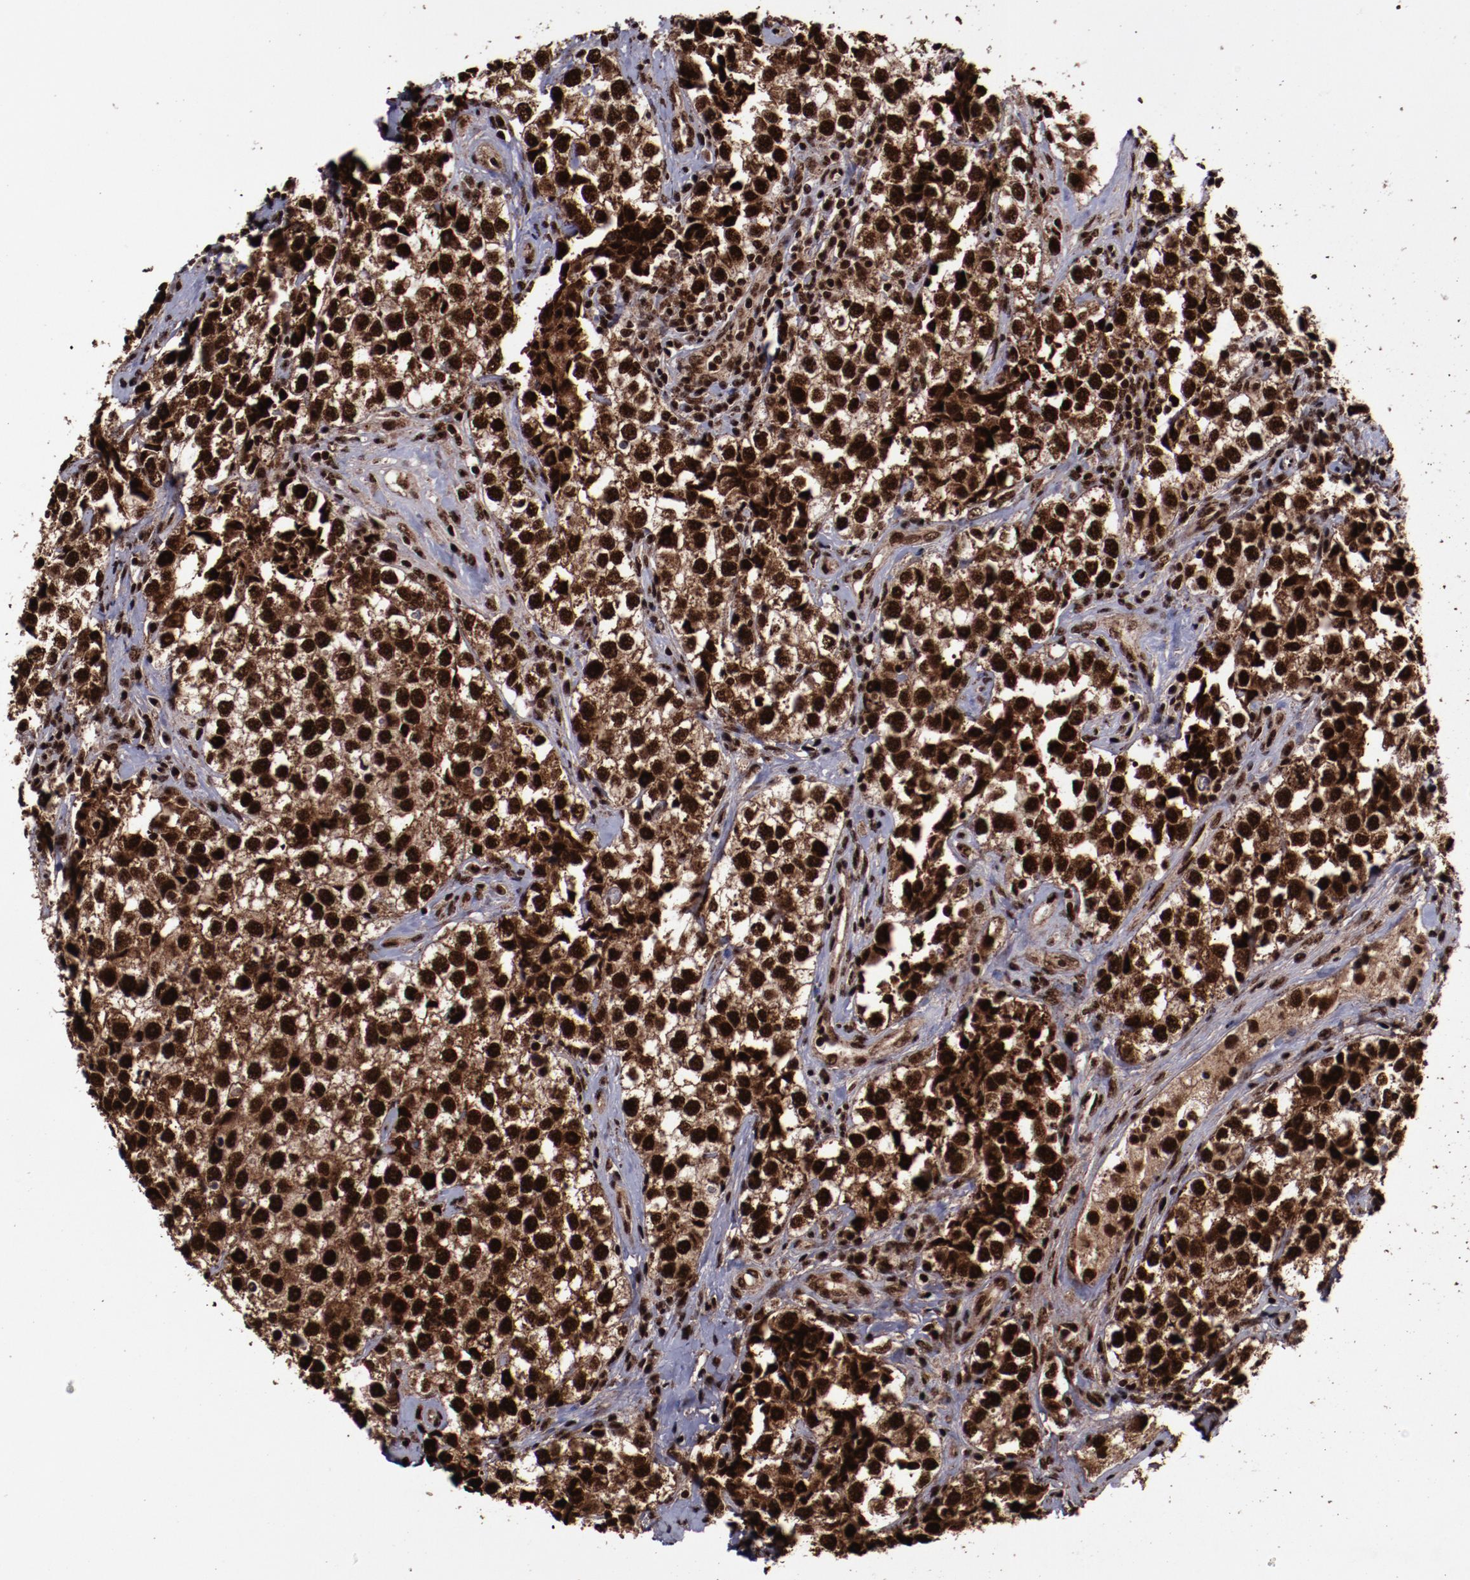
{"staining": {"intensity": "strong", "quantity": ">75%", "location": "cytoplasmic/membranous,nuclear"}, "tissue": "testis cancer", "cell_type": "Tumor cells", "image_type": "cancer", "snomed": [{"axis": "morphology", "description": "Seminoma, NOS"}, {"axis": "topography", "description": "Testis"}], "caption": "Seminoma (testis) tissue shows strong cytoplasmic/membranous and nuclear positivity in approximately >75% of tumor cells (DAB (3,3'-diaminobenzidine) = brown stain, brightfield microscopy at high magnification).", "gene": "SNW1", "patient": {"sex": "male", "age": 32}}